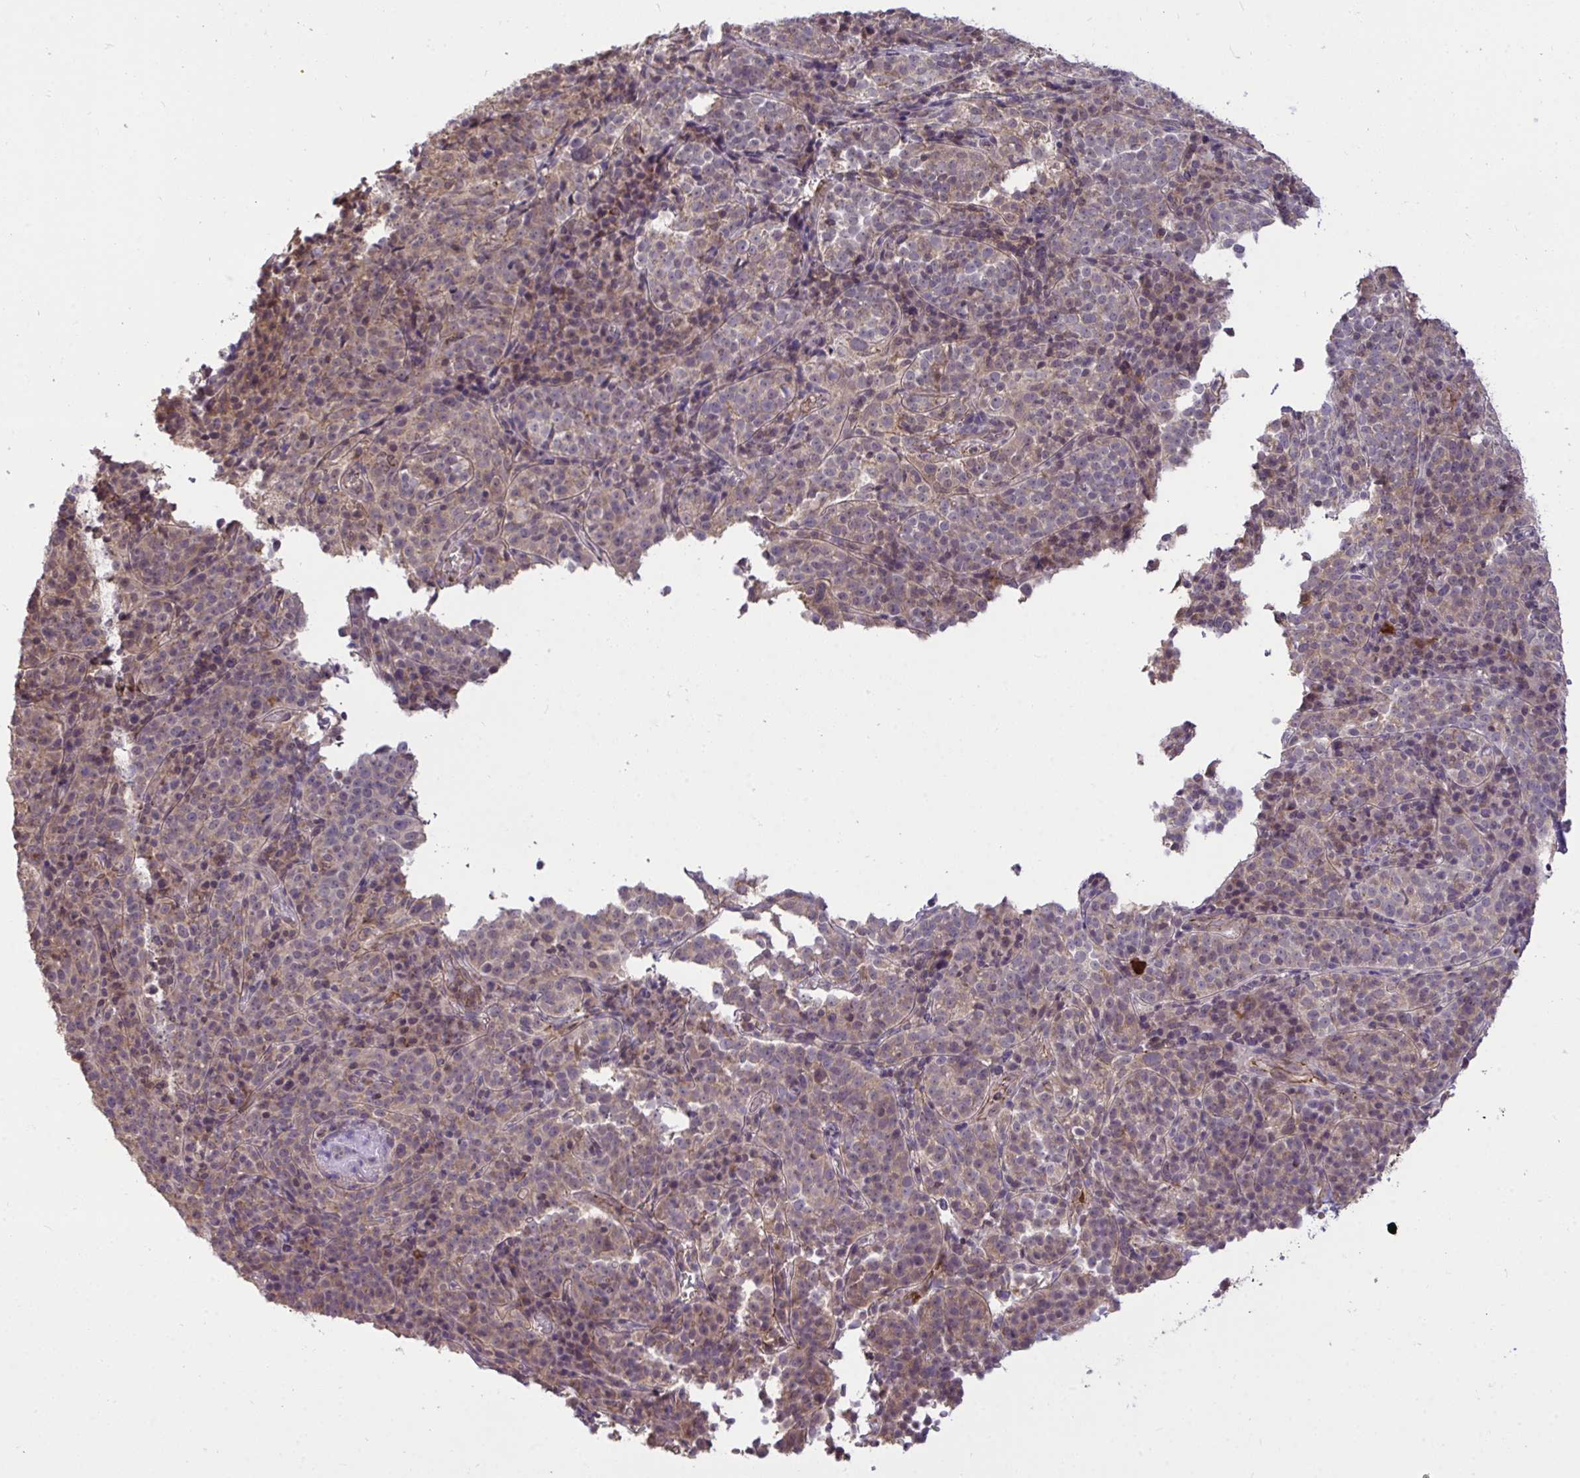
{"staining": {"intensity": "weak", "quantity": ">75%", "location": "cytoplasmic/membranous"}, "tissue": "cervical cancer", "cell_type": "Tumor cells", "image_type": "cancer", "snomed": [{"axis": "morphology", "description": "Squamous cell carcinoma, NOS"}, {"axis": "topography", "description": "Cervix"}], "caption": "High-power microscopy captured an IHC histopathology image of cervical cancer, revealing weak cytoplasmic/membranous staining in approximately >75% of tumor cells.", "gene": "PPP1CA", "patient": {"sex": "female", "age": 75}}